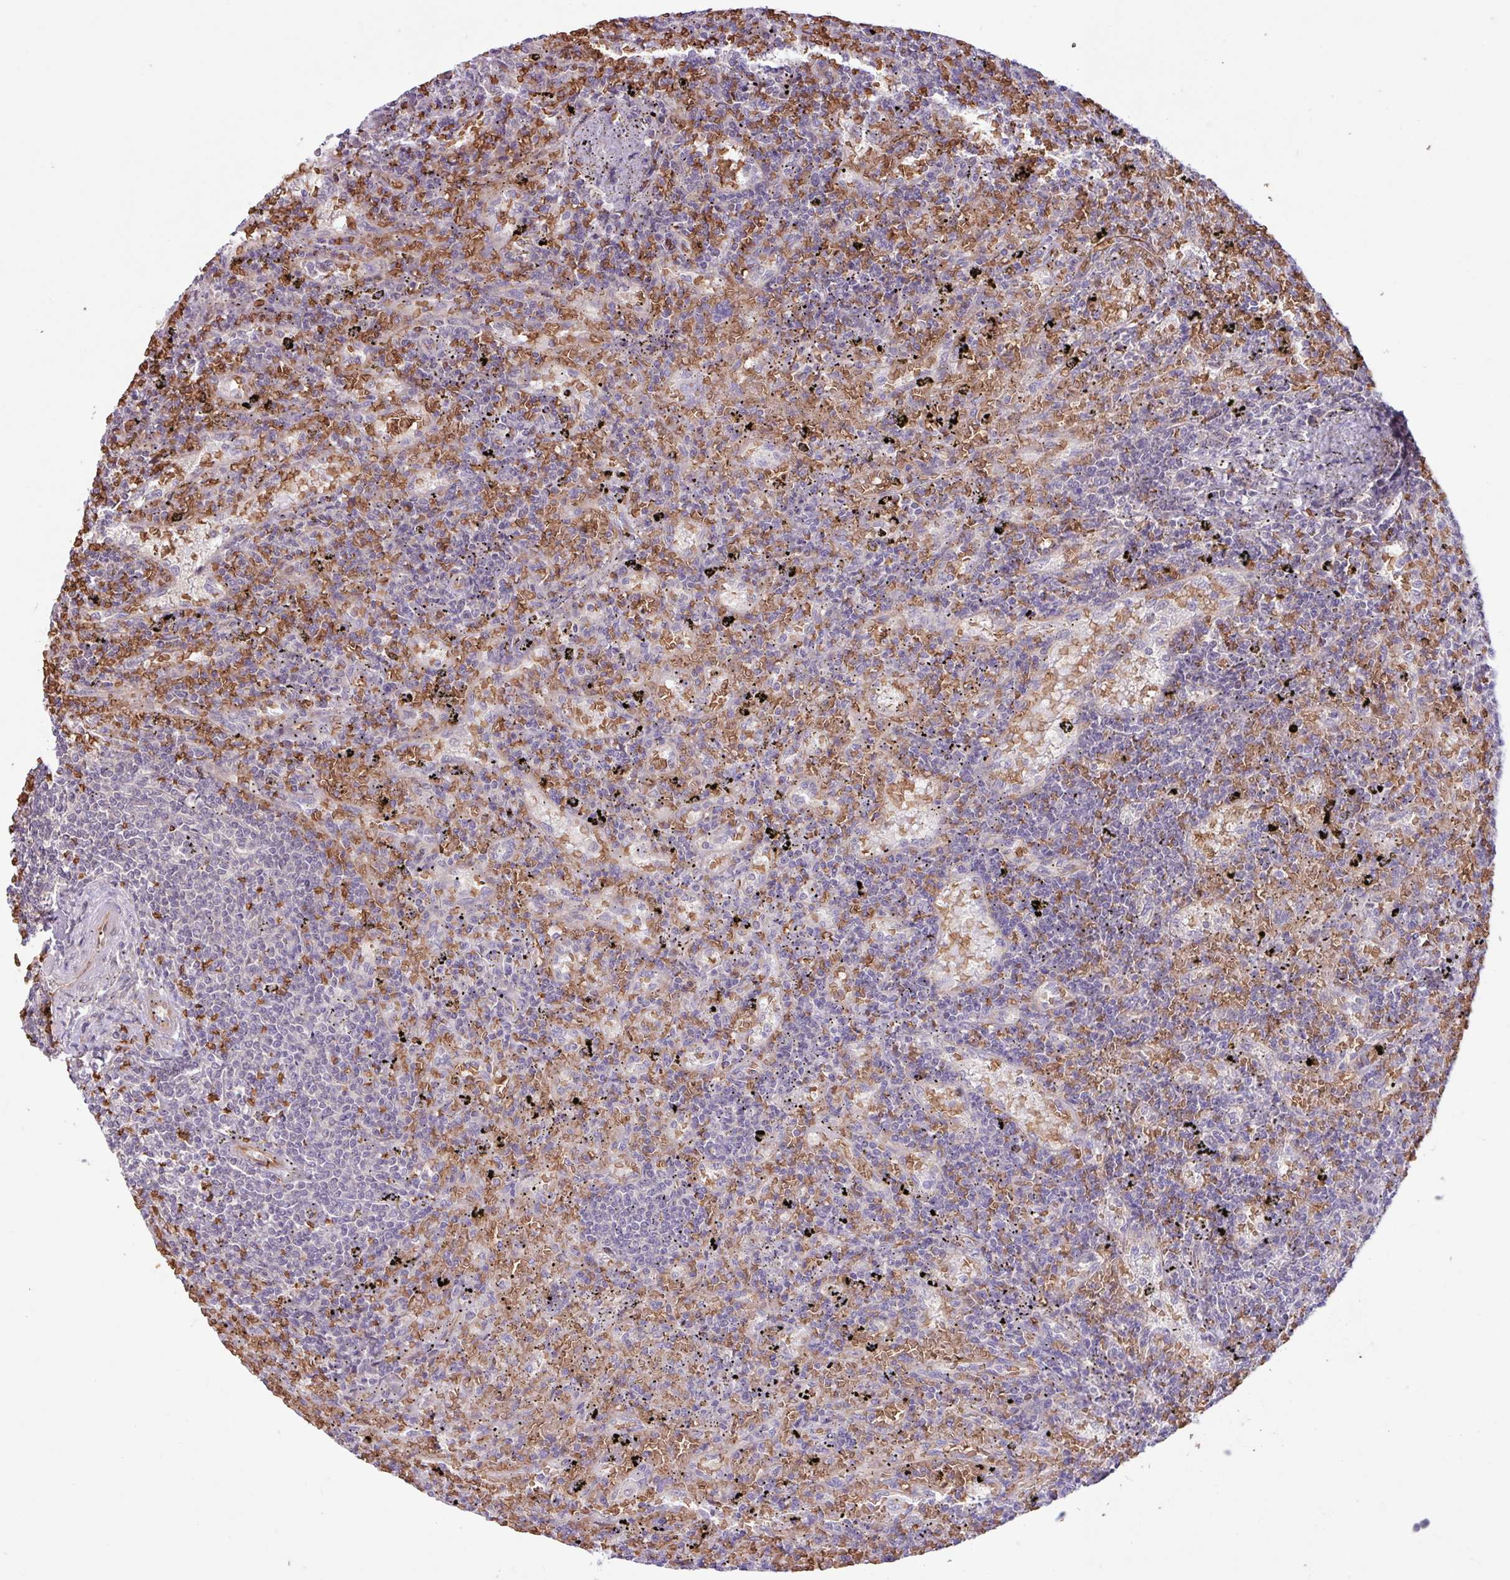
{"staining": {"intensity": "negative", "quantity": "none", "location": "none"}, "tissue": "lymphoma", "cell_type": "Tumor cells", "image_type": "cancer", "snomed": [{"axis": "morphology", "description": "Malignant lymphoma, non-Hodgkin's type, Low grade"}, {"axis": "topography", "description": "Spleen"}], "caption": "This is an immunohistochemistry histopathology image of low-grade malignant lymphoma, non-Hodgkin's type. There is no positivity in tumor cells.", "gene": "RAD21L1", "patient": {"sex": "male", "age": 76}}